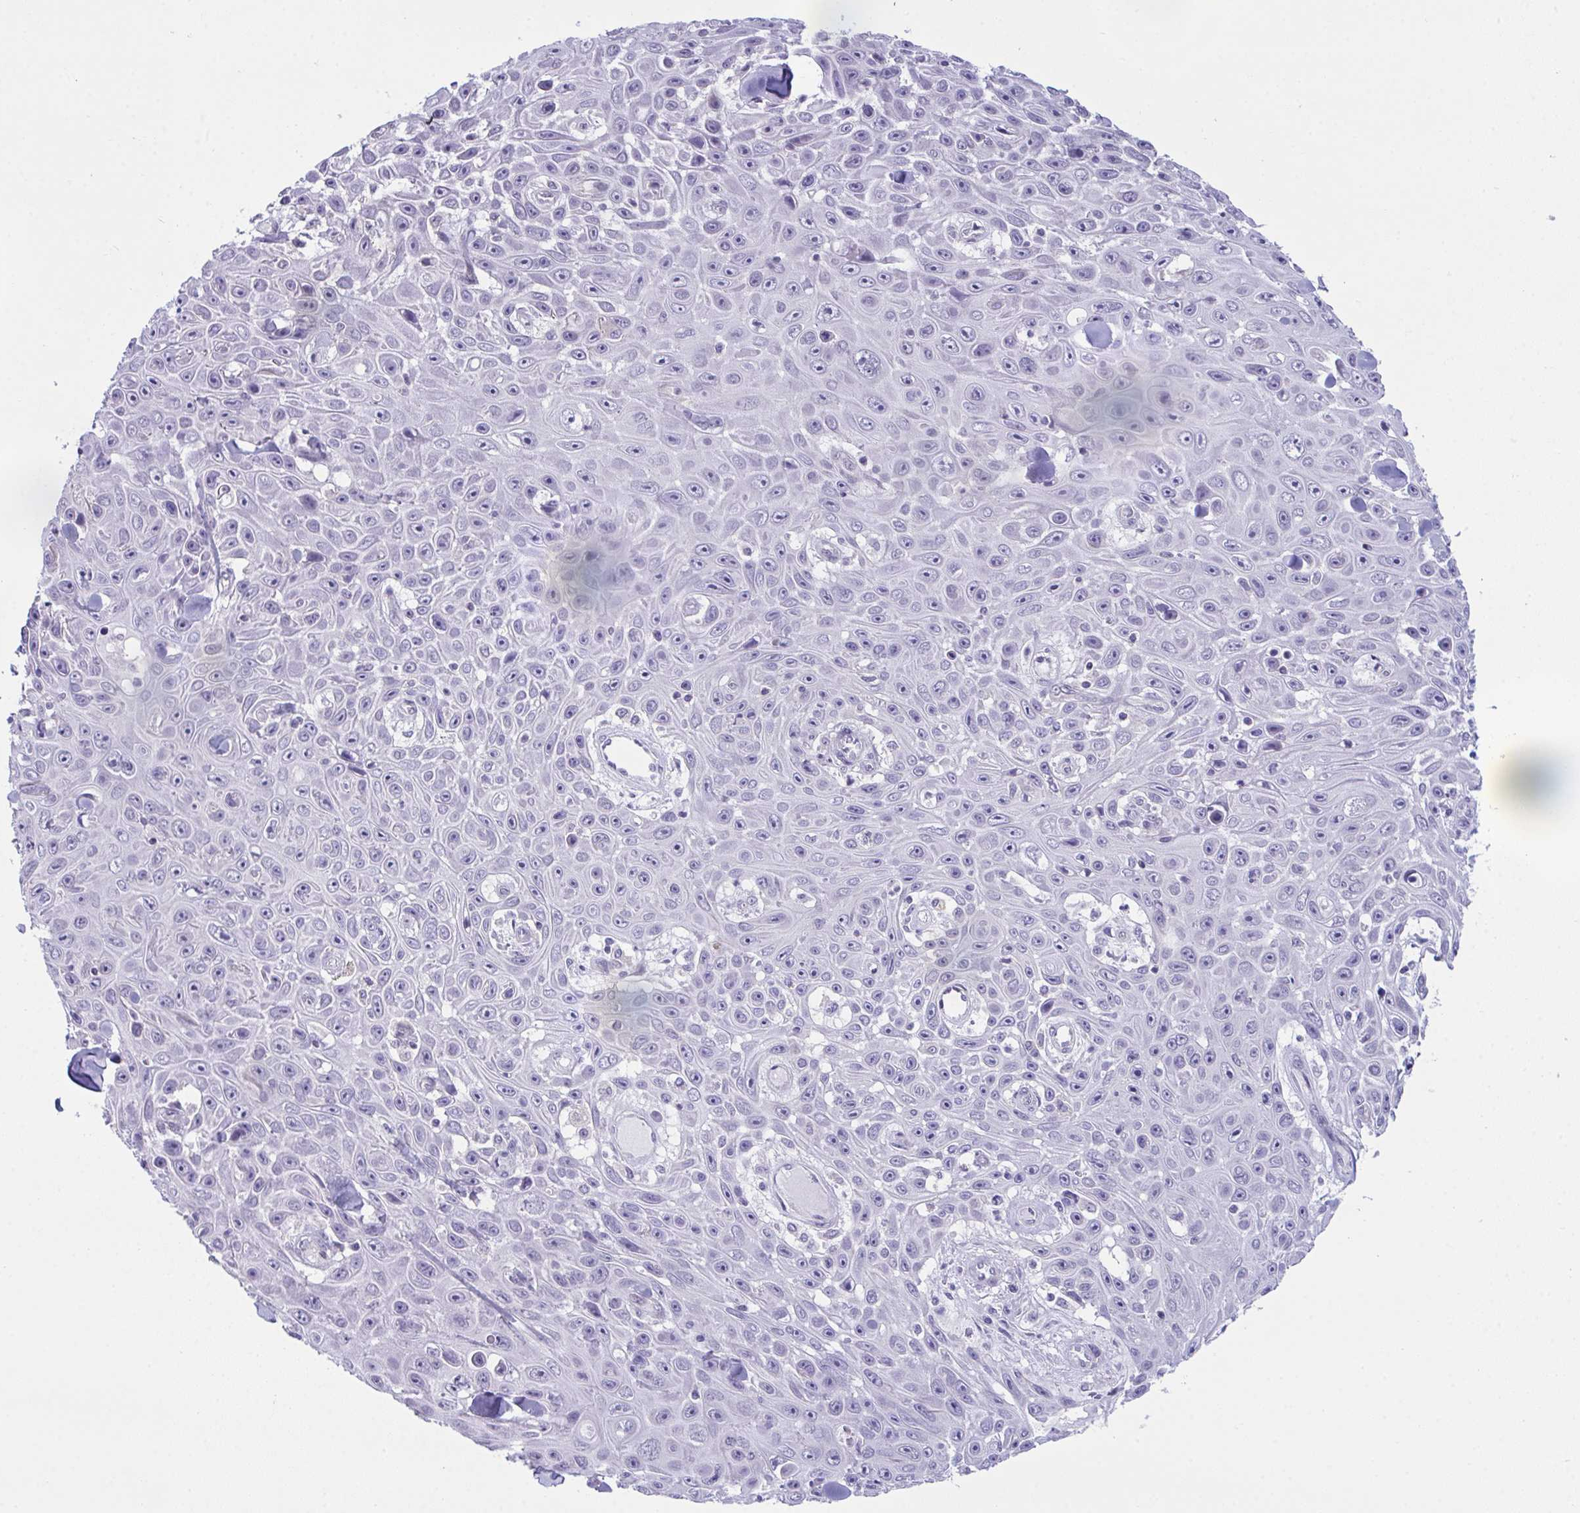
{"staining": {"intensity": "negative", "quantity": "none", "location": "none"}, "tissue": "skin cancer", "cell_type": "Tumor cells", "image_type": "cancer", "snomed": [{"axis": "morphology", "description": "Squamous cell carcinoma, NOS"}, {"axis": "topography", "description": "Skin"}], "caption": "This image is of squamous cell carcinoma (skin) stained with immunohistochemistry to label a protein in brown with the nuclei are counter-stained blue. There is no positivity in tumor cells.", "gene": "ATP6V0D2", "patient": {"sex": "male", "age": 82}}